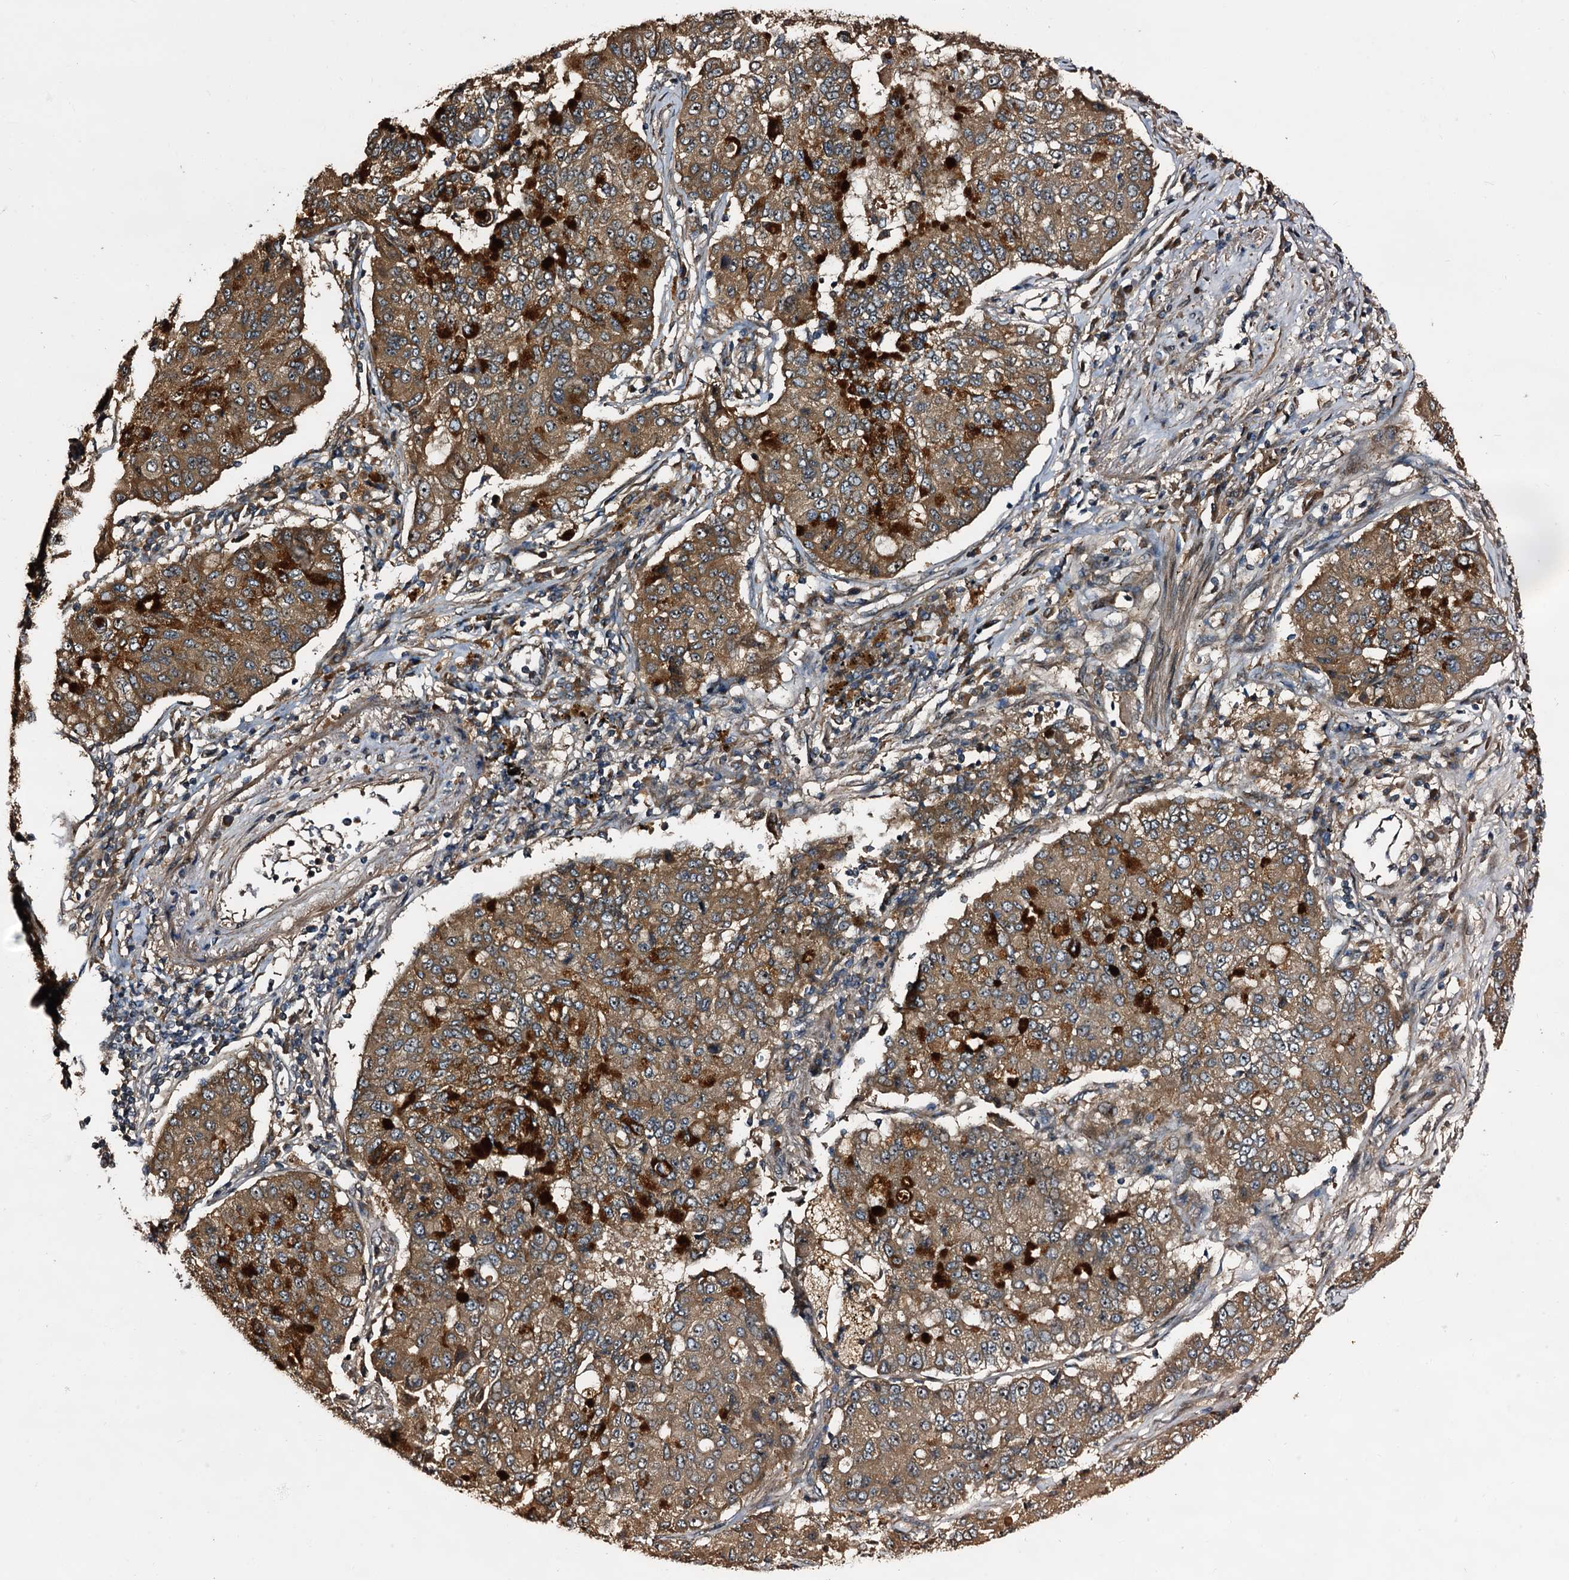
{"staining": {"intensity": "strong", "quantity": ">75%", "location": "cytoplasmic/membranous"}, "tissue": "lung cancer", "cell_type": "Tumor cells", "image_type": "cancer", "snomed": [{"axis": "morphology", "description": "Squamous cell carcinoma, NOS"}, {"axis": "topography", "description": "Lung"}], "caption": "Brown immunohistochemical staining in lung cancer shows strong cytoplasmic/membranous positivity in about >75% of tumor cells.", "gene": "PEX5", "patient": {"sex": "male", "age": 74}}